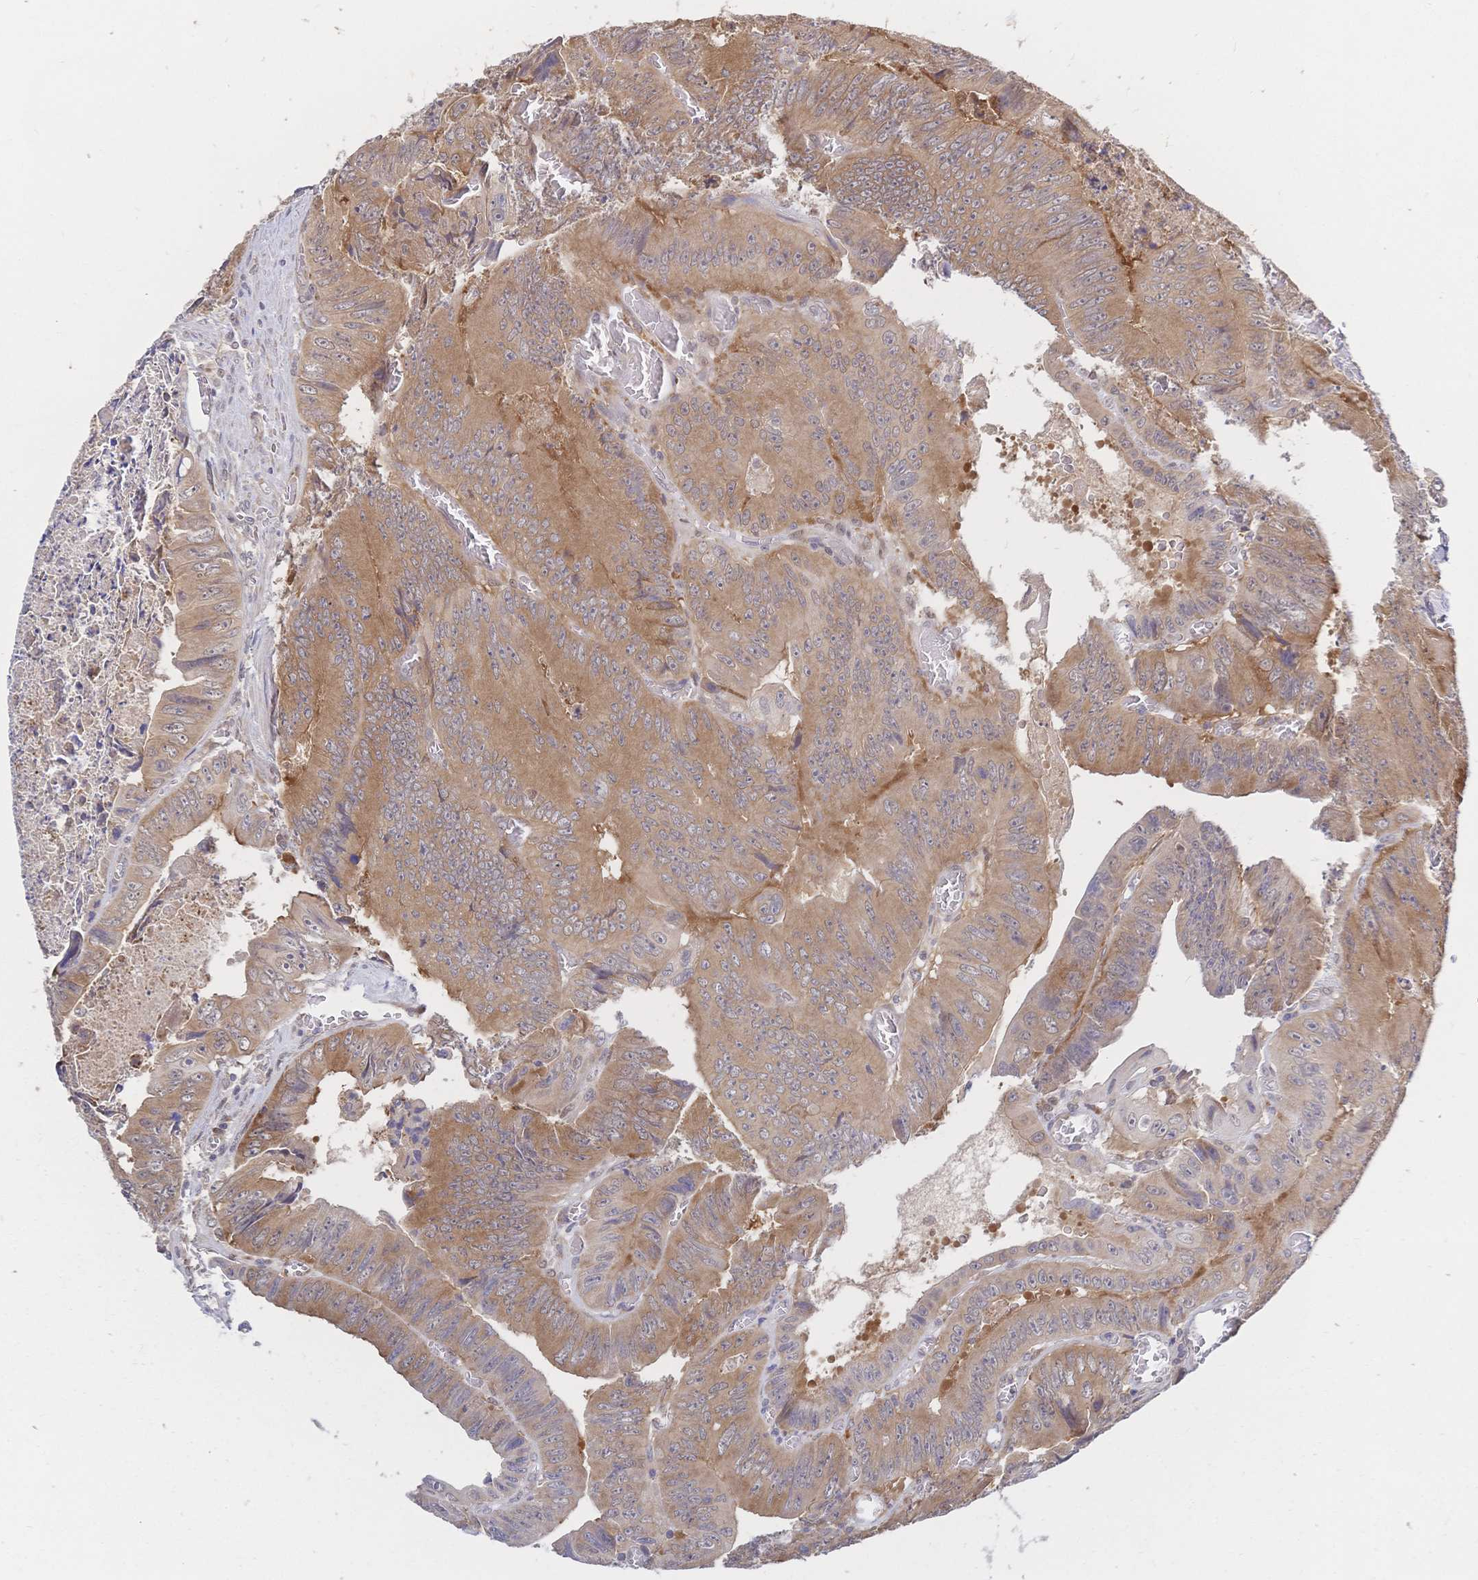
{"staining": {"intensity": "moderate", "quantity": ">75%", "location": "cytoplasmic/membranous"}, "tissue": "colorectal cancer", "cell_type": "Tumor cells", "image_type": "cancer", "snomed": [{"axis": "morphology", "description": "Adenocarcinoma, NOS"}, {"axis": "topography", "description": "Colon"}], "caption": "The photomicrograph exhibits a brown stain indicating the presence of a protein in the cytoplasmic/membranous of tumor cells in colorectal adenocarcinoma. The staining was performed using DAB to visualize the protein expression in brown, while the nuclei were stained in blue with hematoxylin (Magnification: 20x).", "gene": "LMO4", "patient": {"sex": "female", "age": 84}}